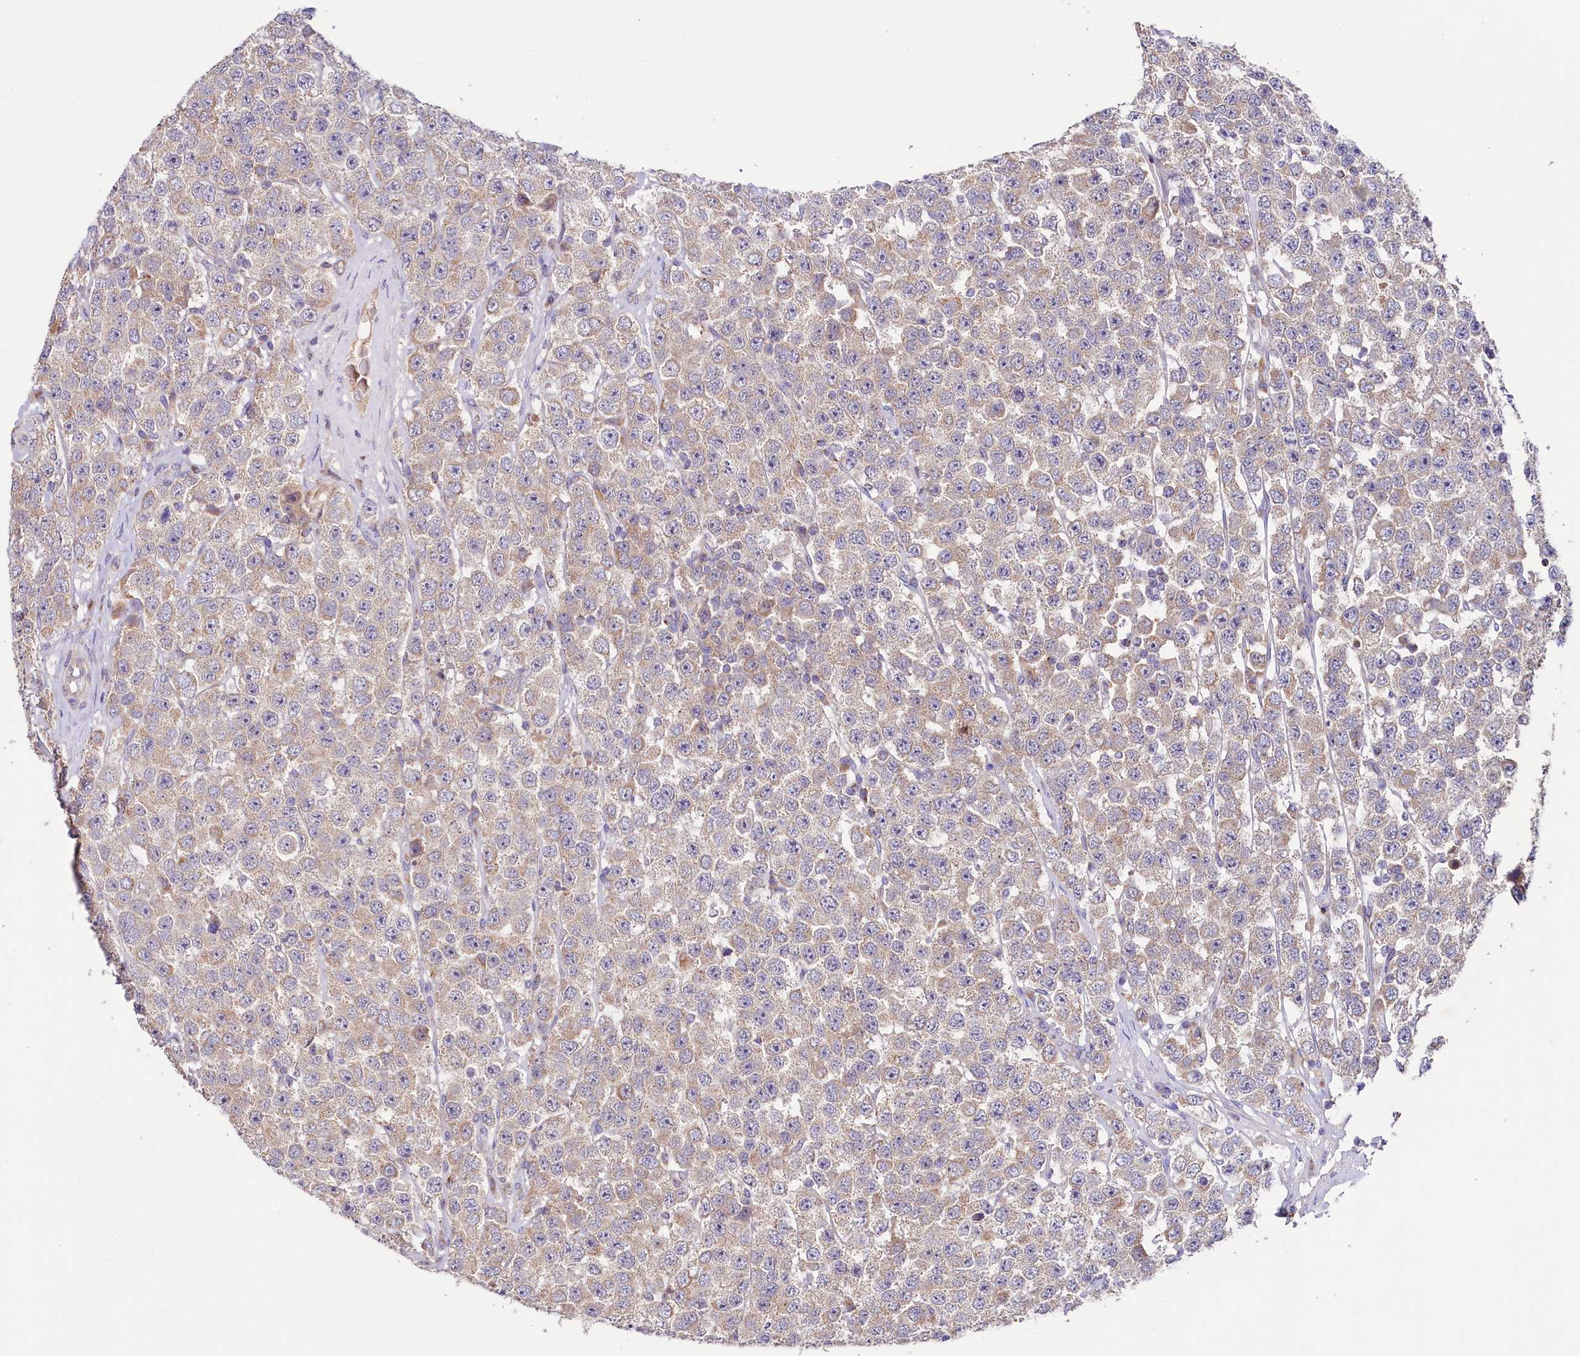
{"staining": {"intensity": "weak", "quantity": "<25%", "location": "cytoplasmic/membranous"}, "tissue": "testis cancer", "cell_type": "Tumor cells", "image_type": "cancer", "snomed": [{"axis": "morphology", "description": "Seminoma, NOS"}, {"axis": "topography", "description": "Testis"}], "caption": "Immunohistochemistry (IHC) of human testis seminoma exhibits no expression in tumor cells.", "gene": "ZNF45", "patient": {"sex": "male", "age": 28}}